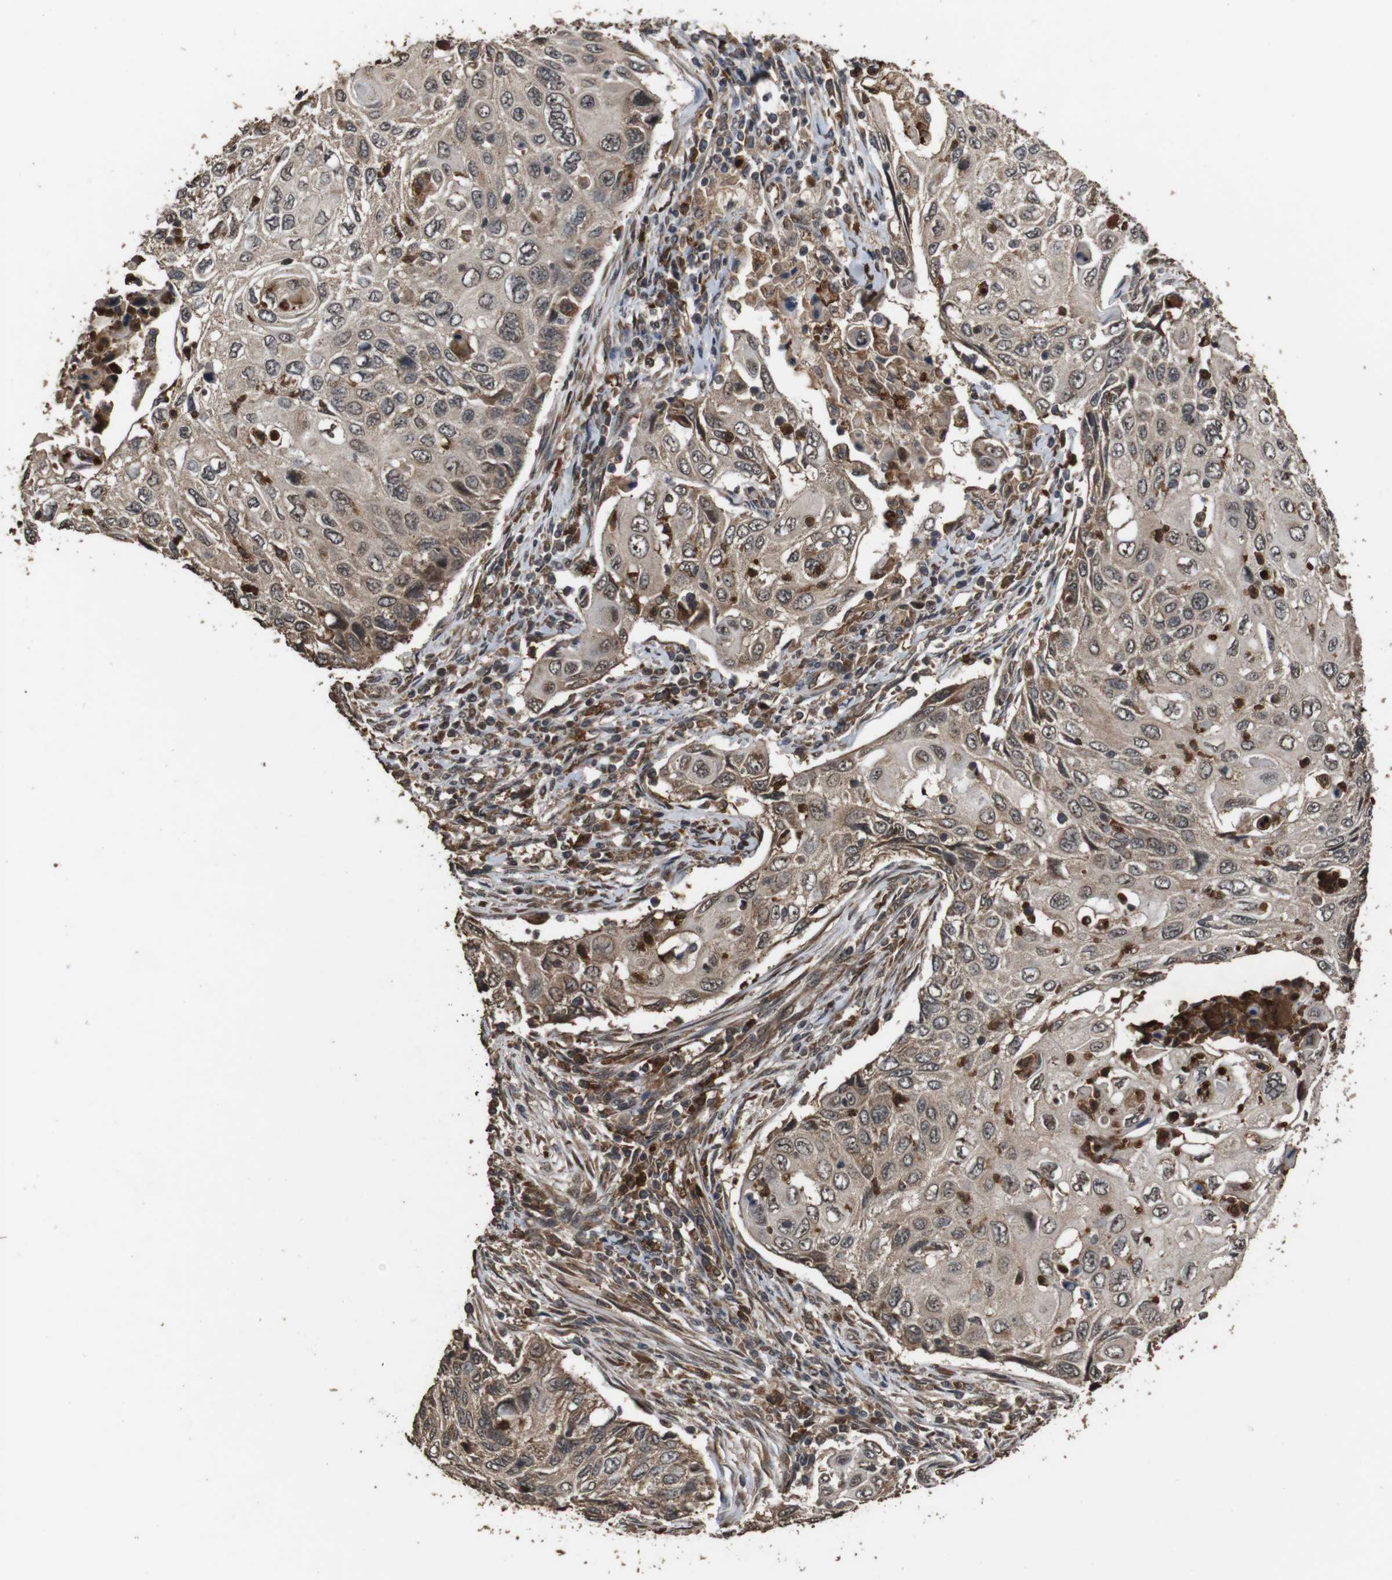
{"staining": {"intensity": "weak", "quantity": ">75%", "location": "cytoplasmic/membranous"}, "tissue": "cervical cancer", "cell_type": "Tumor cells", "image_type": "cancer", "snomed": [{"axis": "morphology", "description": "Squamous cell carcinoma, NOS"}, {"axis": "topography", "description": "Cervix"}], "caption": "Cervical cancer (squamous cell carcinoma) tissue reveals weak cytoplasmic/membranous staining in approximately >75% of tumor cells, visualized by immunohistochemistry.", "gene": "RRAS2", "patient": {"sex": "female", "age": 70}}